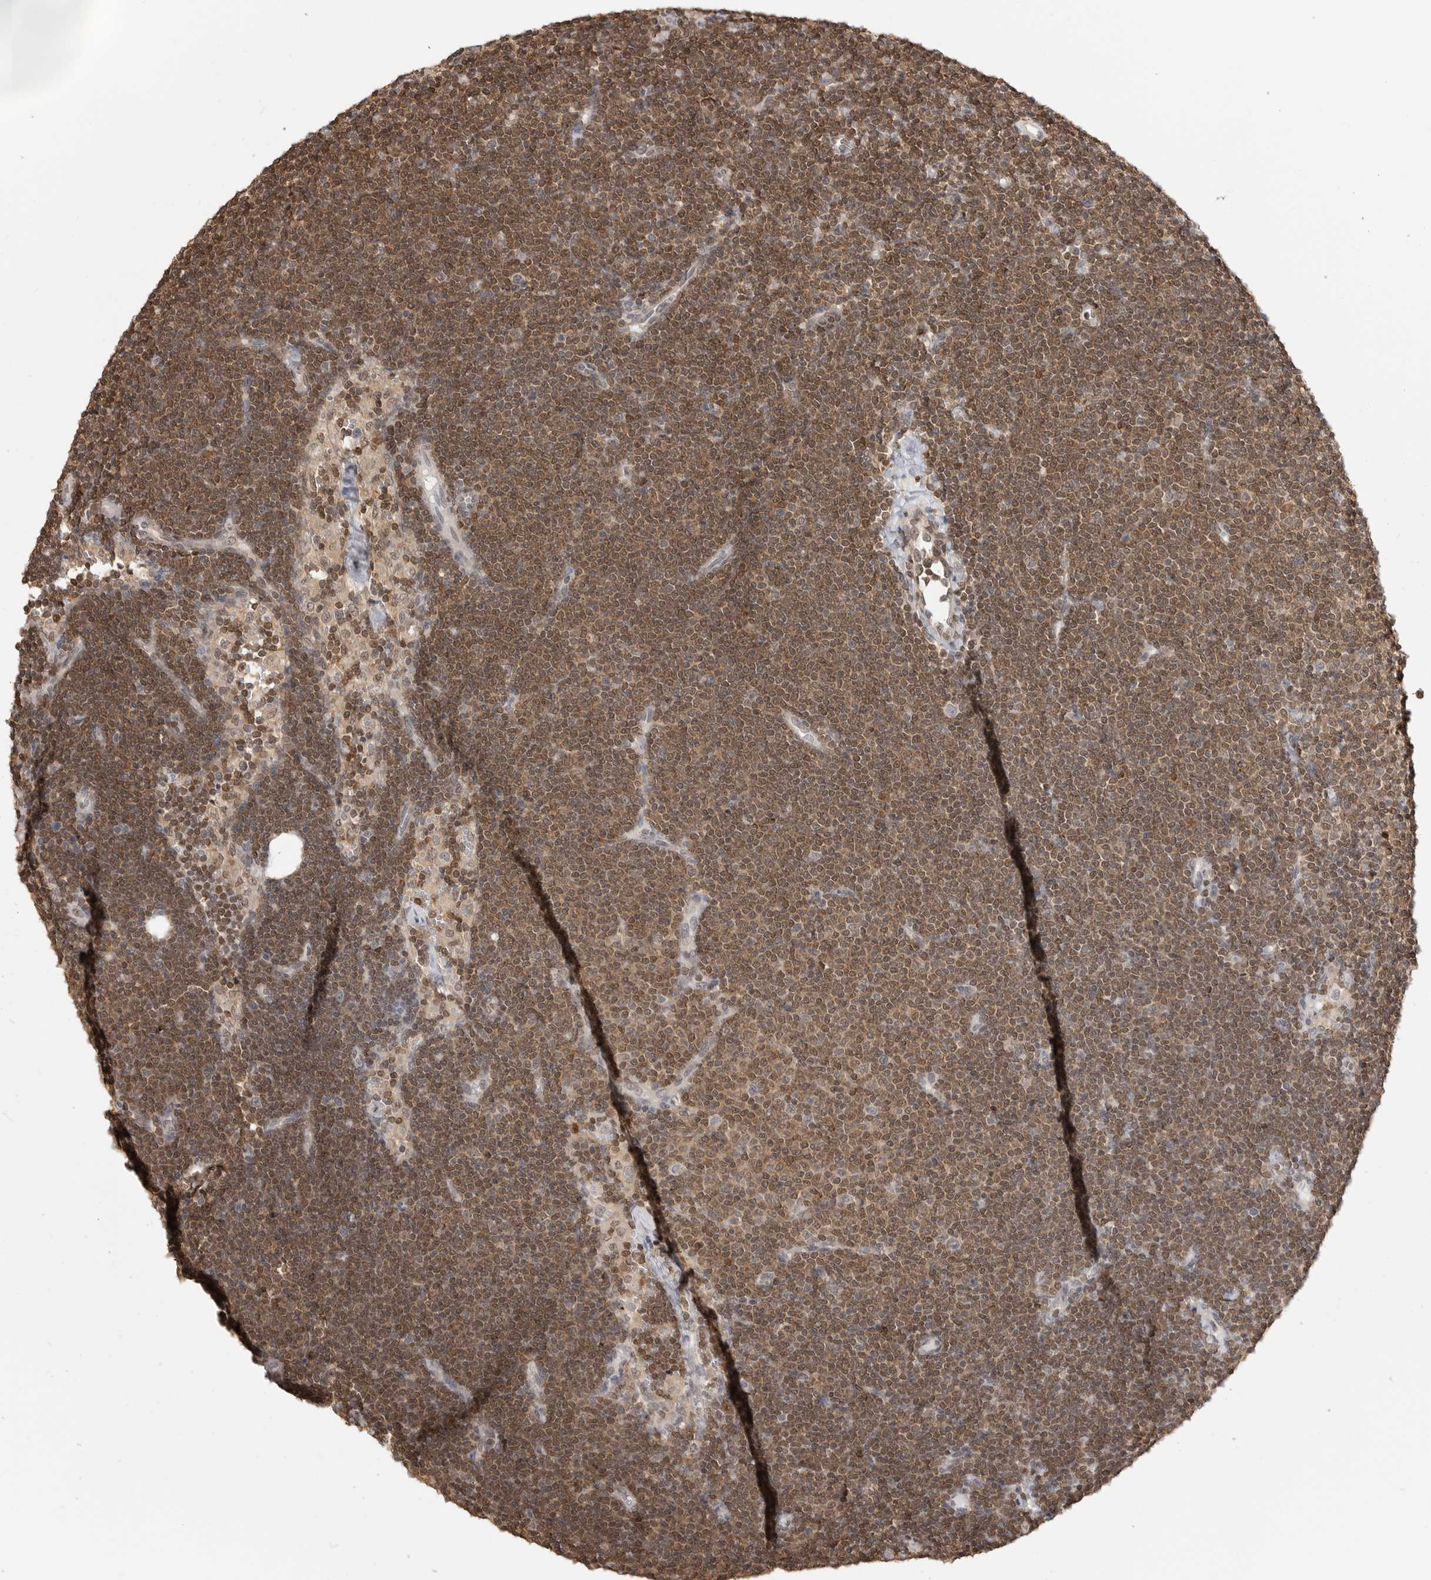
{"staining": {"intensity": "moderate", "quantity": ">75%", "location": "cytoplasmic/membranous,nuclear"}, "tissue": "lymphoma", "cell_type": "Tumor cells", "image_type": "cancer", "snomed": [{"axis": "morphology", "description": "Malignant lymphoma, non-Hodgkin's type, Low grade"}, {"axis": "topography", "description": "Lymph node"}], "caption": "About >75% of tumor cells in malignant lymphoma, non-Hodgkin's type (low-grade) reveal moderate cytoplasmic/membranous and nuclear protein staining as visualized by brown immunohistochemical staining.", "gene": "ANXA11", "patient": {"sex": "female", "age": 53}}